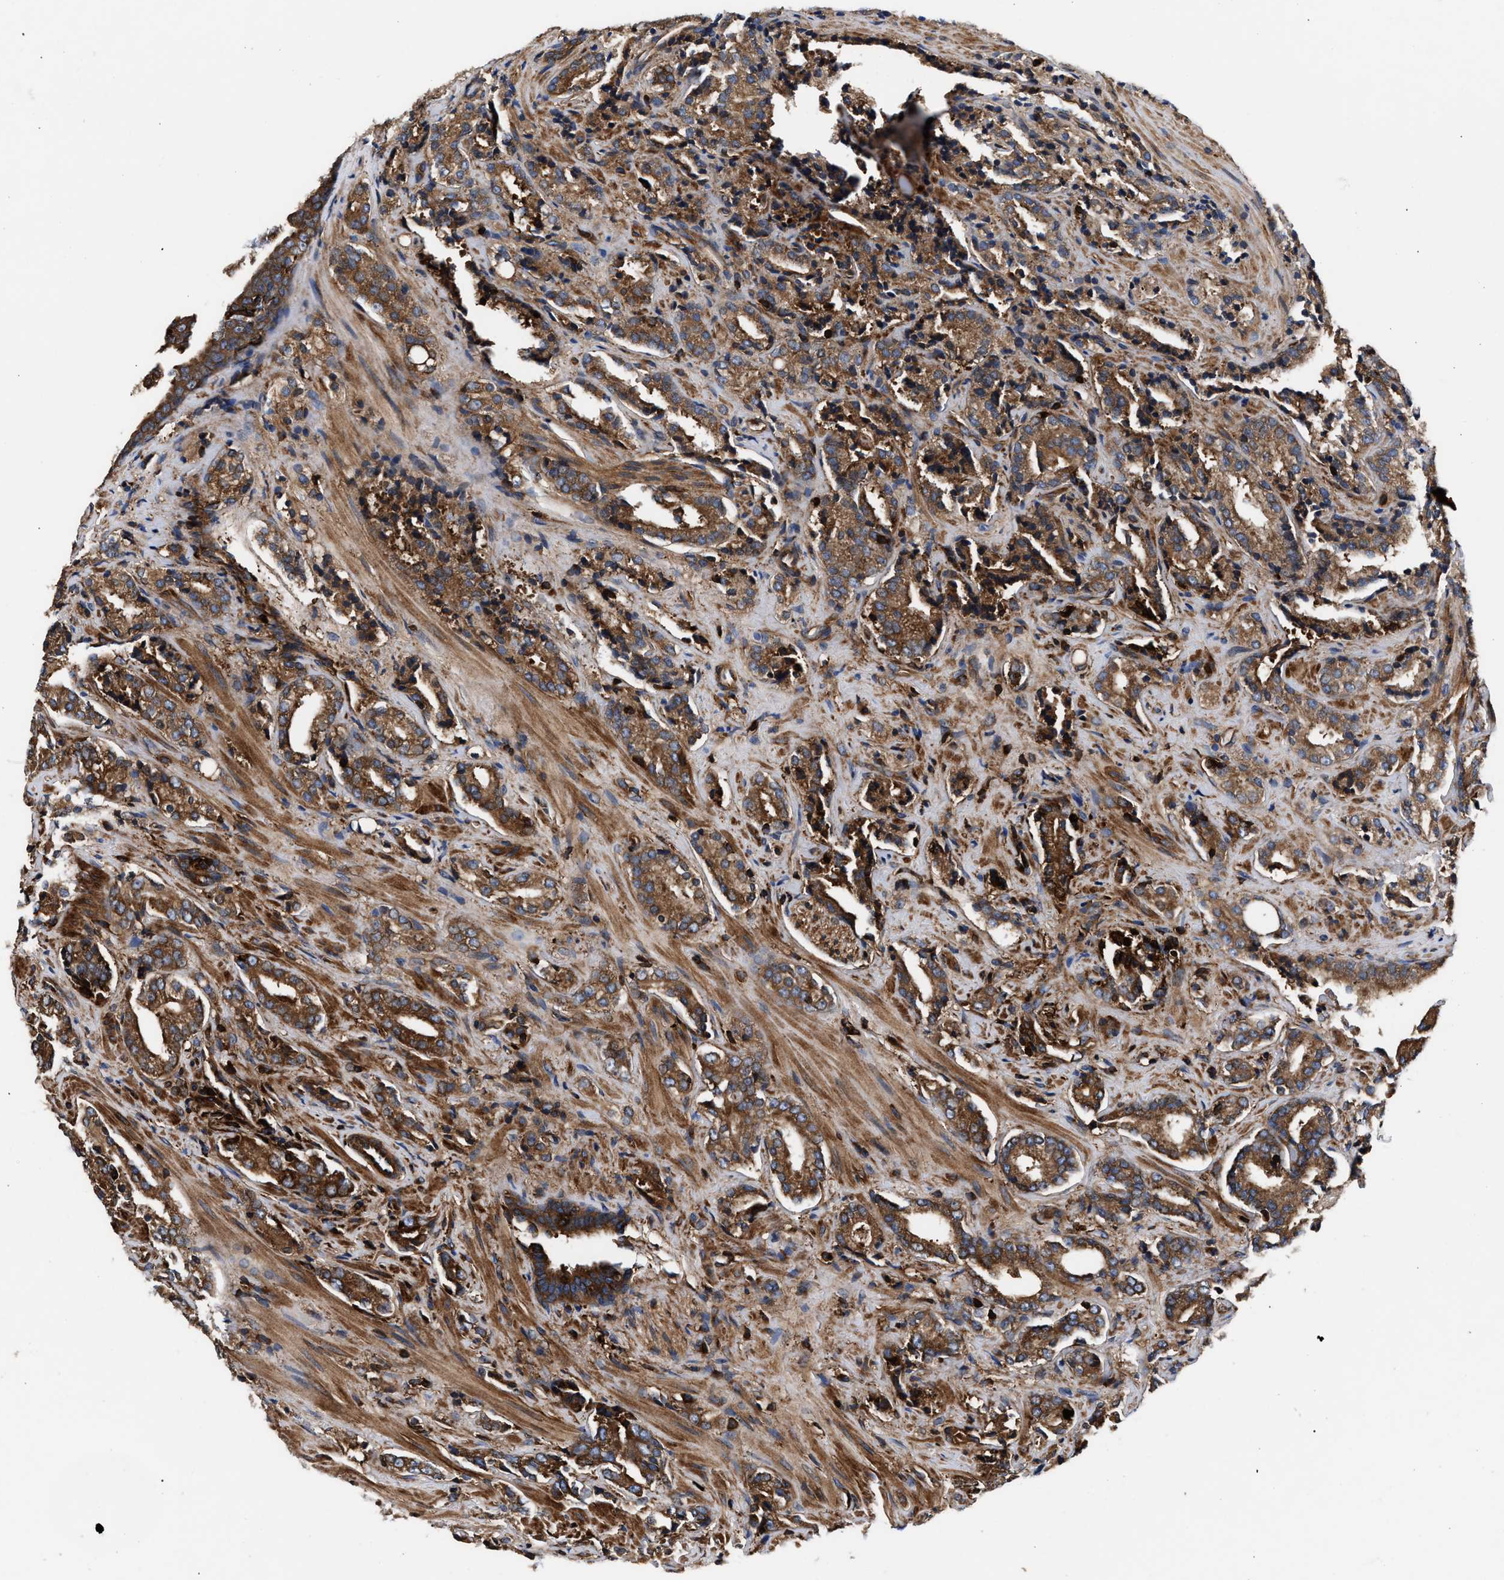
{"staining": {"intensity": "moderate", "quantity": ">75%", "location": "cytoplasmic/membranous"}, "tissue": "prostate cancer", "cell_type": "Tumor cells", "image_type": "cancer", "snomed": [{"axis": "morphology", "description": "Adenocarcinoma, High grade"}, {"axis": "topography", "description": "Prostate"}], "caption": "This is an image of immunohistochemistry staining of prostate cancer (high-grade adenocarcinoma), which shows moderate staining in the cytoplasmic/membranous of tumor cells.", "gene": "KYAT1", "patient": {"sex": "male", "age": 71}}